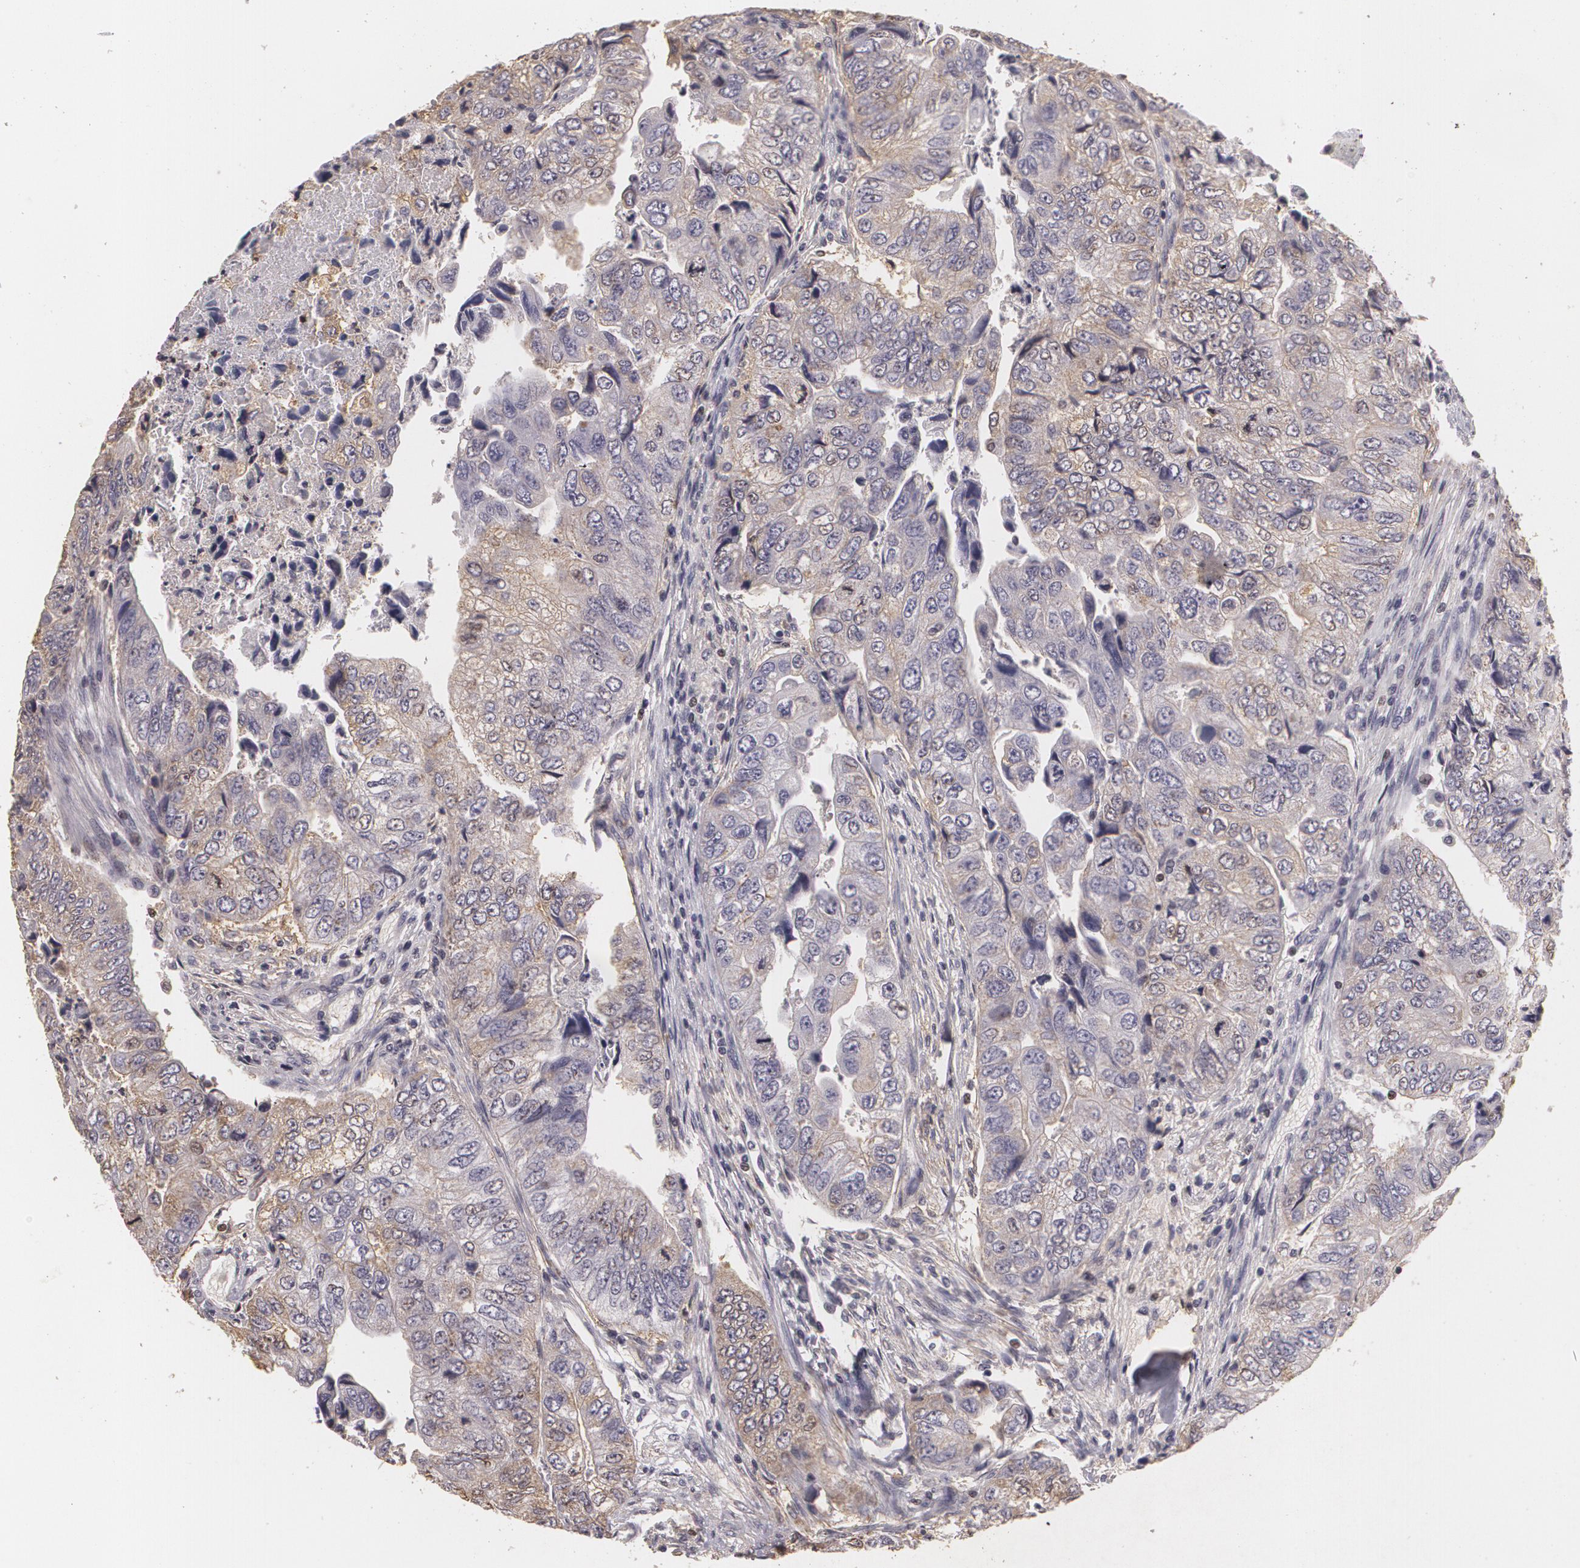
{"staining": {"intensity": "weak", "quantity": "25%-75%", "location": "cytoplasmic/membranous"}, "tissue": "colorectal cancer", "cell_type": "Tumor cells", "image_type": "cancer", "snomed": [{"axis": "morphology", "description": "Adenocarcinoma, NOS"}, {"axis": "topography", "description": "Colon"}], "caption": "Colorectal cancer stained with IHC shows weak cytoplasmic/membranous staining in approximately 25%-75% of tumor cells.", "gene": "KCNA4", "patient": {"sex": "female", "age": 11}}